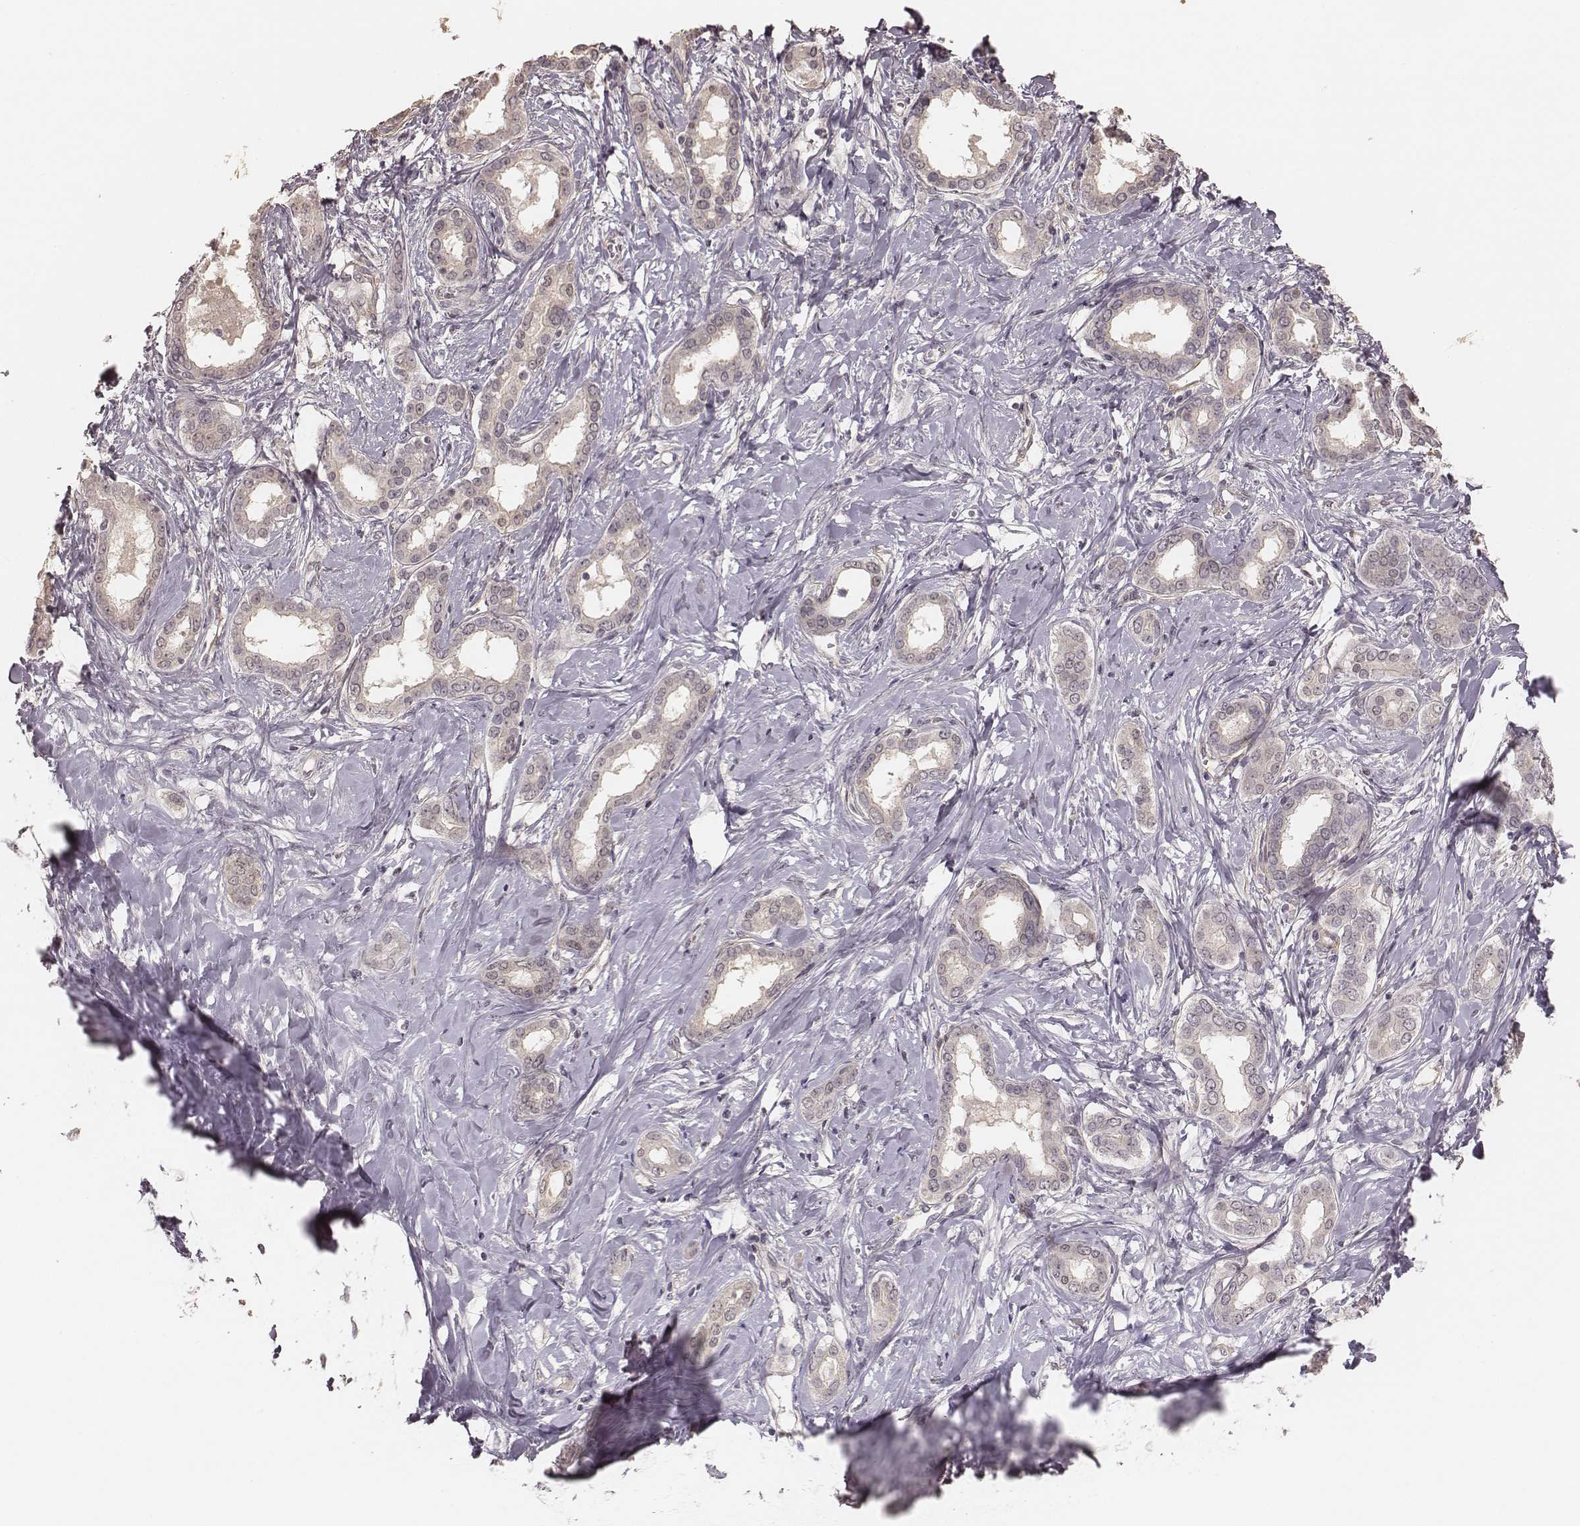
{"staining": {"intensity": "negative", "quantity": "none", "location": "none"}, "tissue": "liver cancer", "cell_type": "Tumor cells", "image_type": "cancer", "snomed": [{"axis": "morphology", "description": "Cholangiocarcinoma"}, {"axis": "topography", "description": "Liver"}], "caption": "High power microscopy micrograph of an immunohistochemistry (IHC) micrograph of liver cancer, revealing no significant staining in tumor cells.", "gene": "LY6K", "patient": {"sex": "female", "age": 47}}